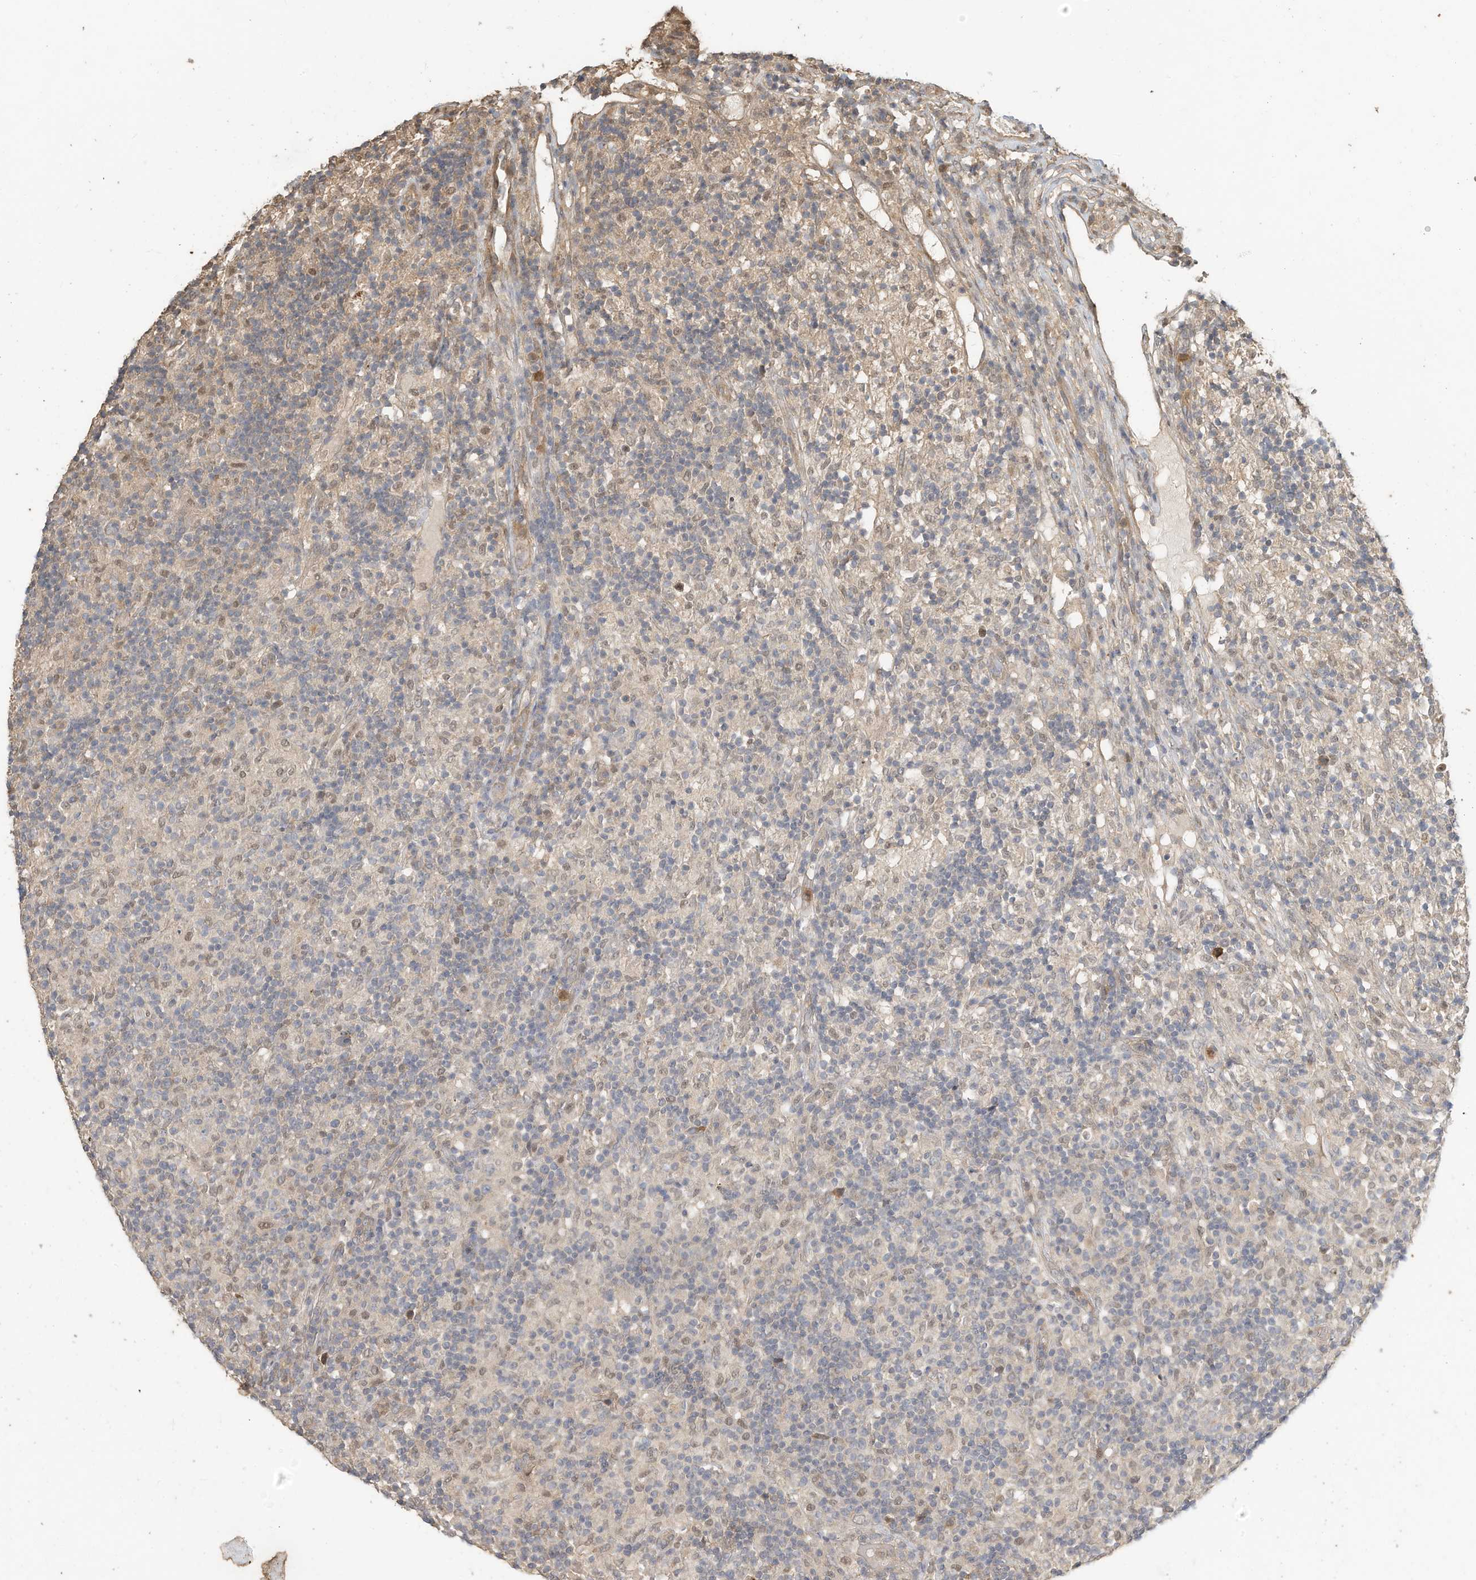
{"staining": {"intensity": "moderate", "quantity": "25%-75%", "location": "nuclear"}, "tissue": "lymphoma", "cell_type": "Tumor cells", "image_type": "cancer", "snomed": [{"axis": "morphology", "description": "Hodgkin's disease, NOS"}, {"axis": "topography", "description": "Lymph node"}], "caption": "Human Hodgkin's disease stained for a protein (brown) displays moderate nuclear positive staining in about 25%-75% of tumor cells.", "gene": "OFD1", "patient": {"sex": "male", "age": 70}}